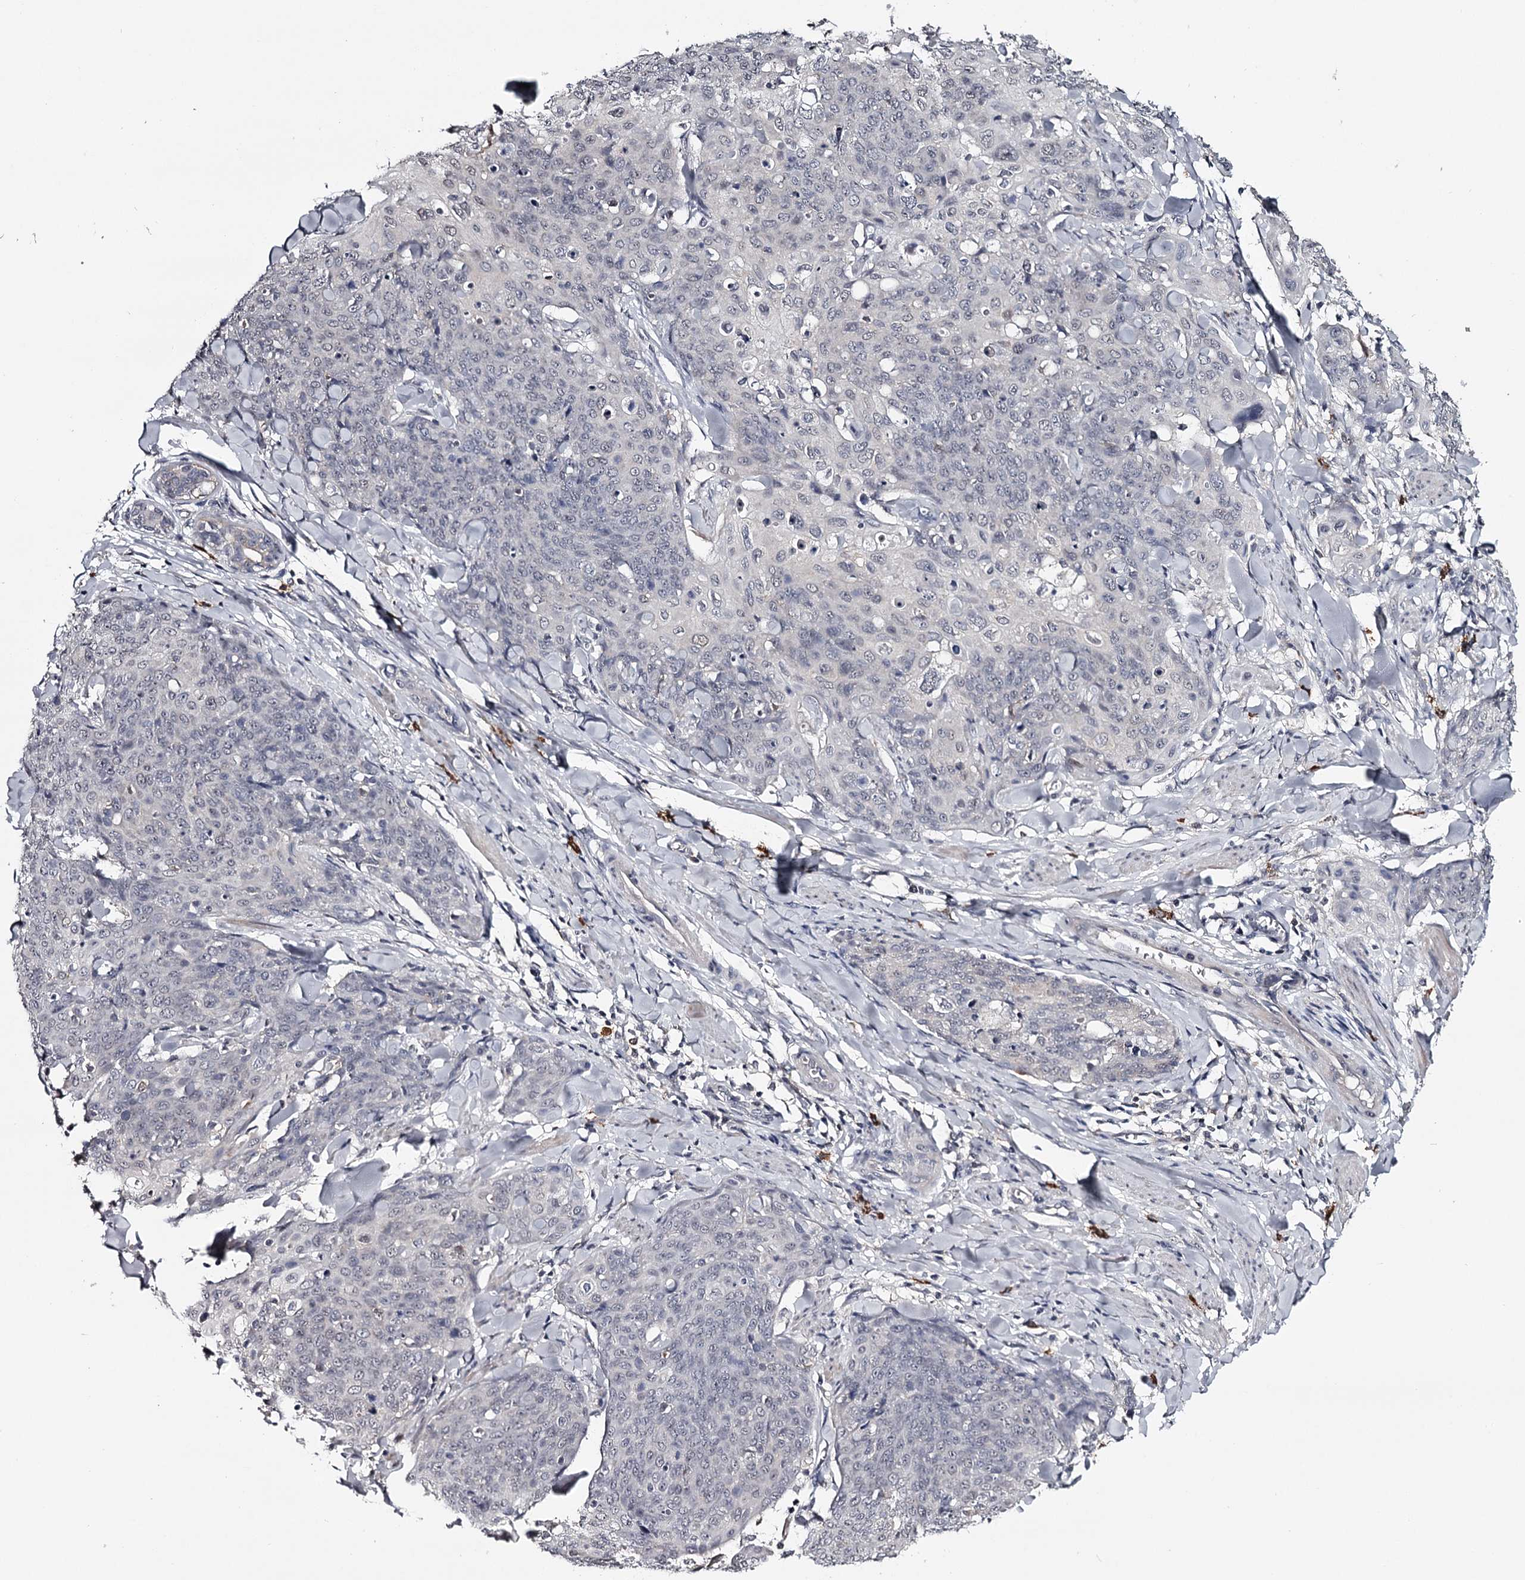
{"staining": {"intensity": "negative", "quantity": "none", "location": "none"}, "tissue": "skin cancer", "cell_type": "Tumor cells", "image_type": "cancer", "snomed": [{"axis": "morphology", "description": "Squamous cell carcinoma, NOS"}, {"axis": "topography", "description": "Skin"}, {"axis": "topography", "description": "Vulva"}], "caption": "Micrograph shows no significant protein expression in tumor cells of skin cancer.", "gene": "GTSF1", "patient": {"sex": "female", "age": 85}}